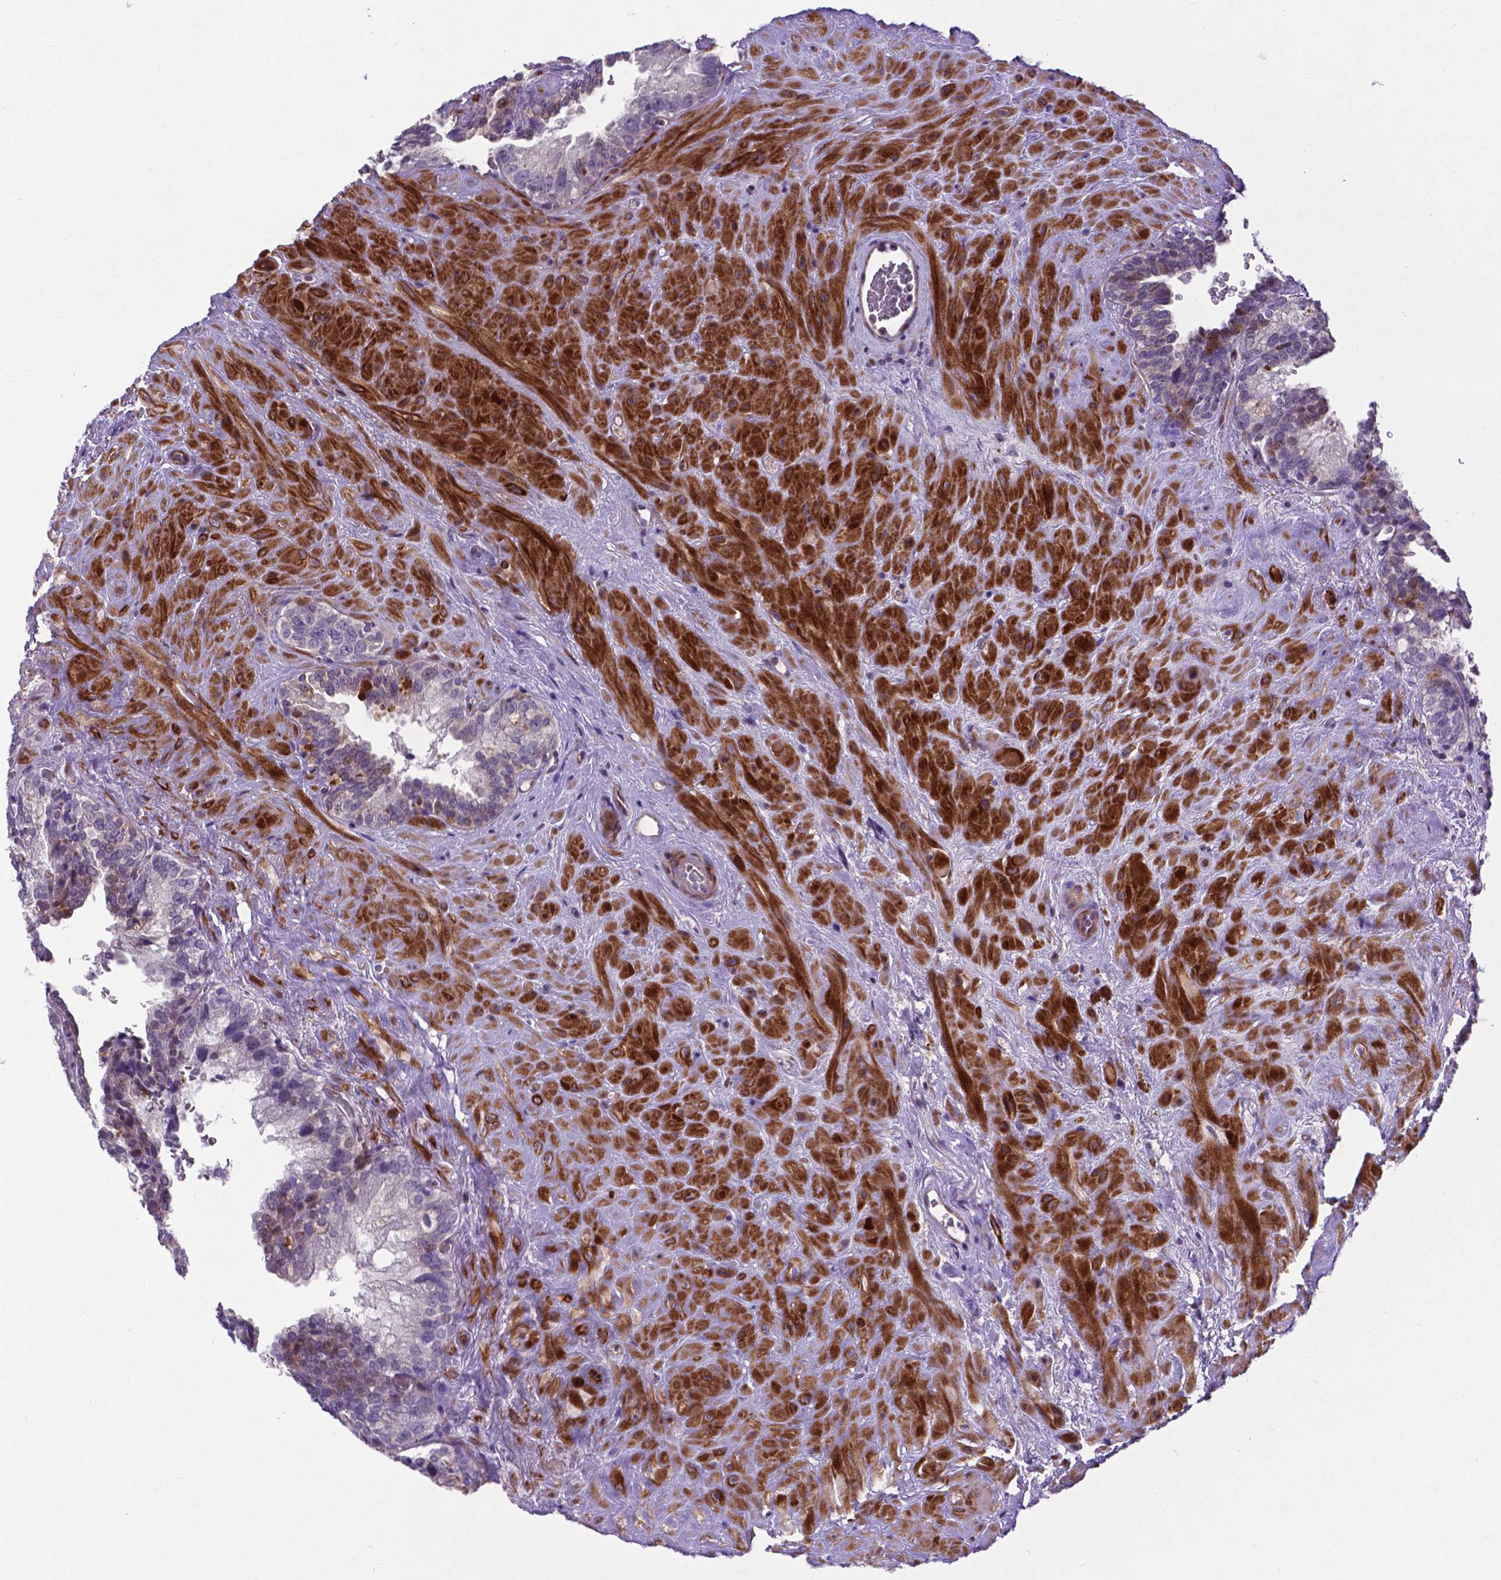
{"staining": {"intensity": "negative", "quantity": "none", "location": "none"}, "tissue": "seminal vesicle", "cell_type": "Glandular cells", "image_type": "normal", "snomed": [{"axis": "morphology", "description": "Normal tissue, NOS"}, {"axis": "topography", "description": "Prostate"}, {"axis": "topography", "description": "Seminal veicle"}], "caption": "High power microscopy image of an immunohistochemistry micrograph of normal seminal vesicle, revealing no significant positivity in glandular cells. (DAB (3,3'-diaminobenzidine) IHC visualized using brightfield microscopy, high magnification).", "gene": "PFKFB4", "patient": {"sex": "male", "age": 71}}